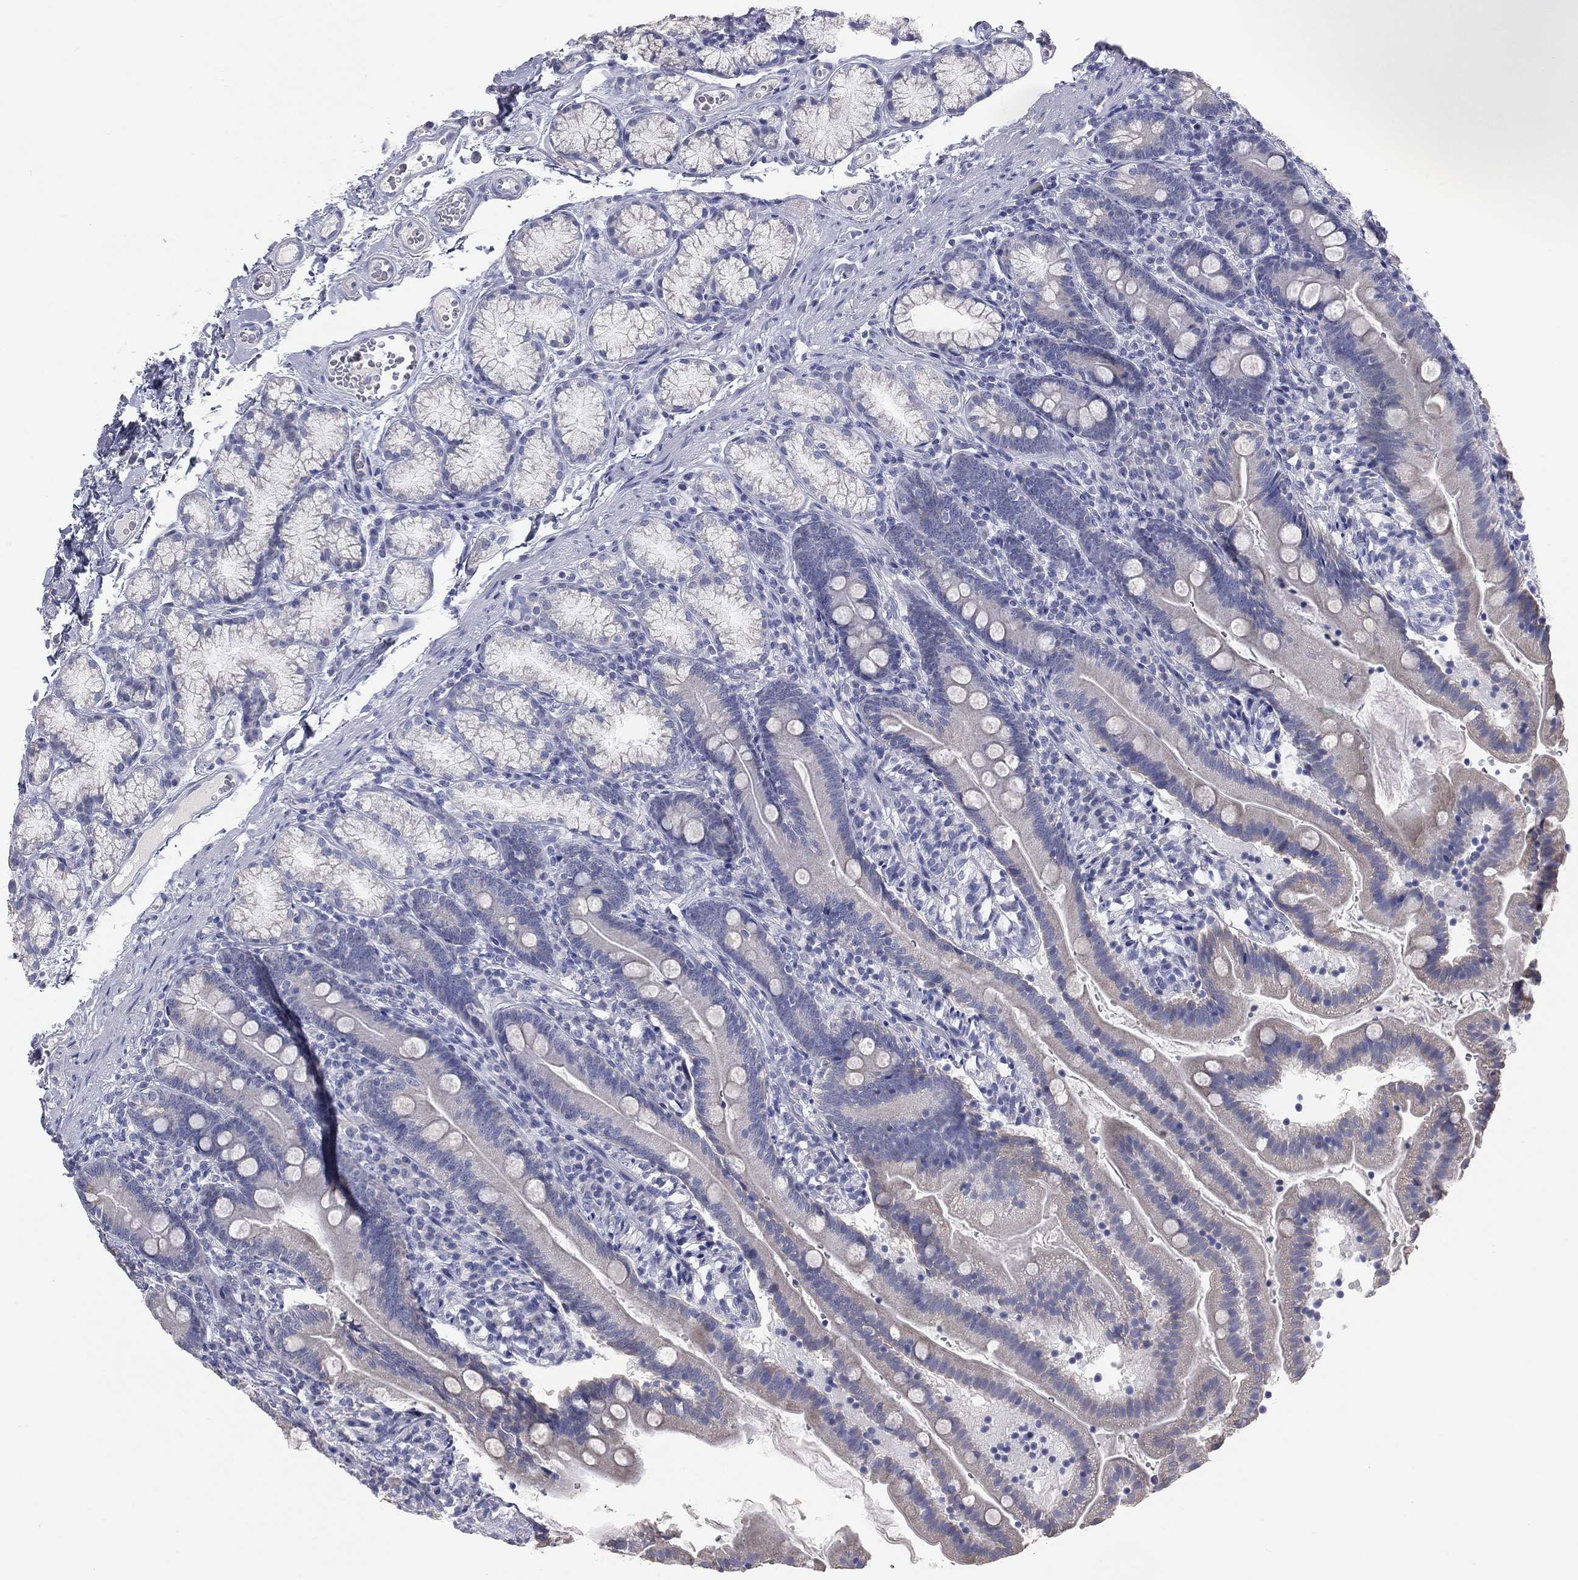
{"staining": {"intensity": "negative", "quantity": "none", "location": "none"}, "tissue": "duodenum", "cell_type": "Glandular cells", "image_type": "normal", "snomed": [{"axis": "morphology", "description": "Normal tissue, NOS"}, {"axis": "topography", "description": "Duodenum"}], "caption": "Glandular cells show no significant positivity in benign duodenum.", "gene": "STK31", "patient": {"sex": "female", "age": 67}}